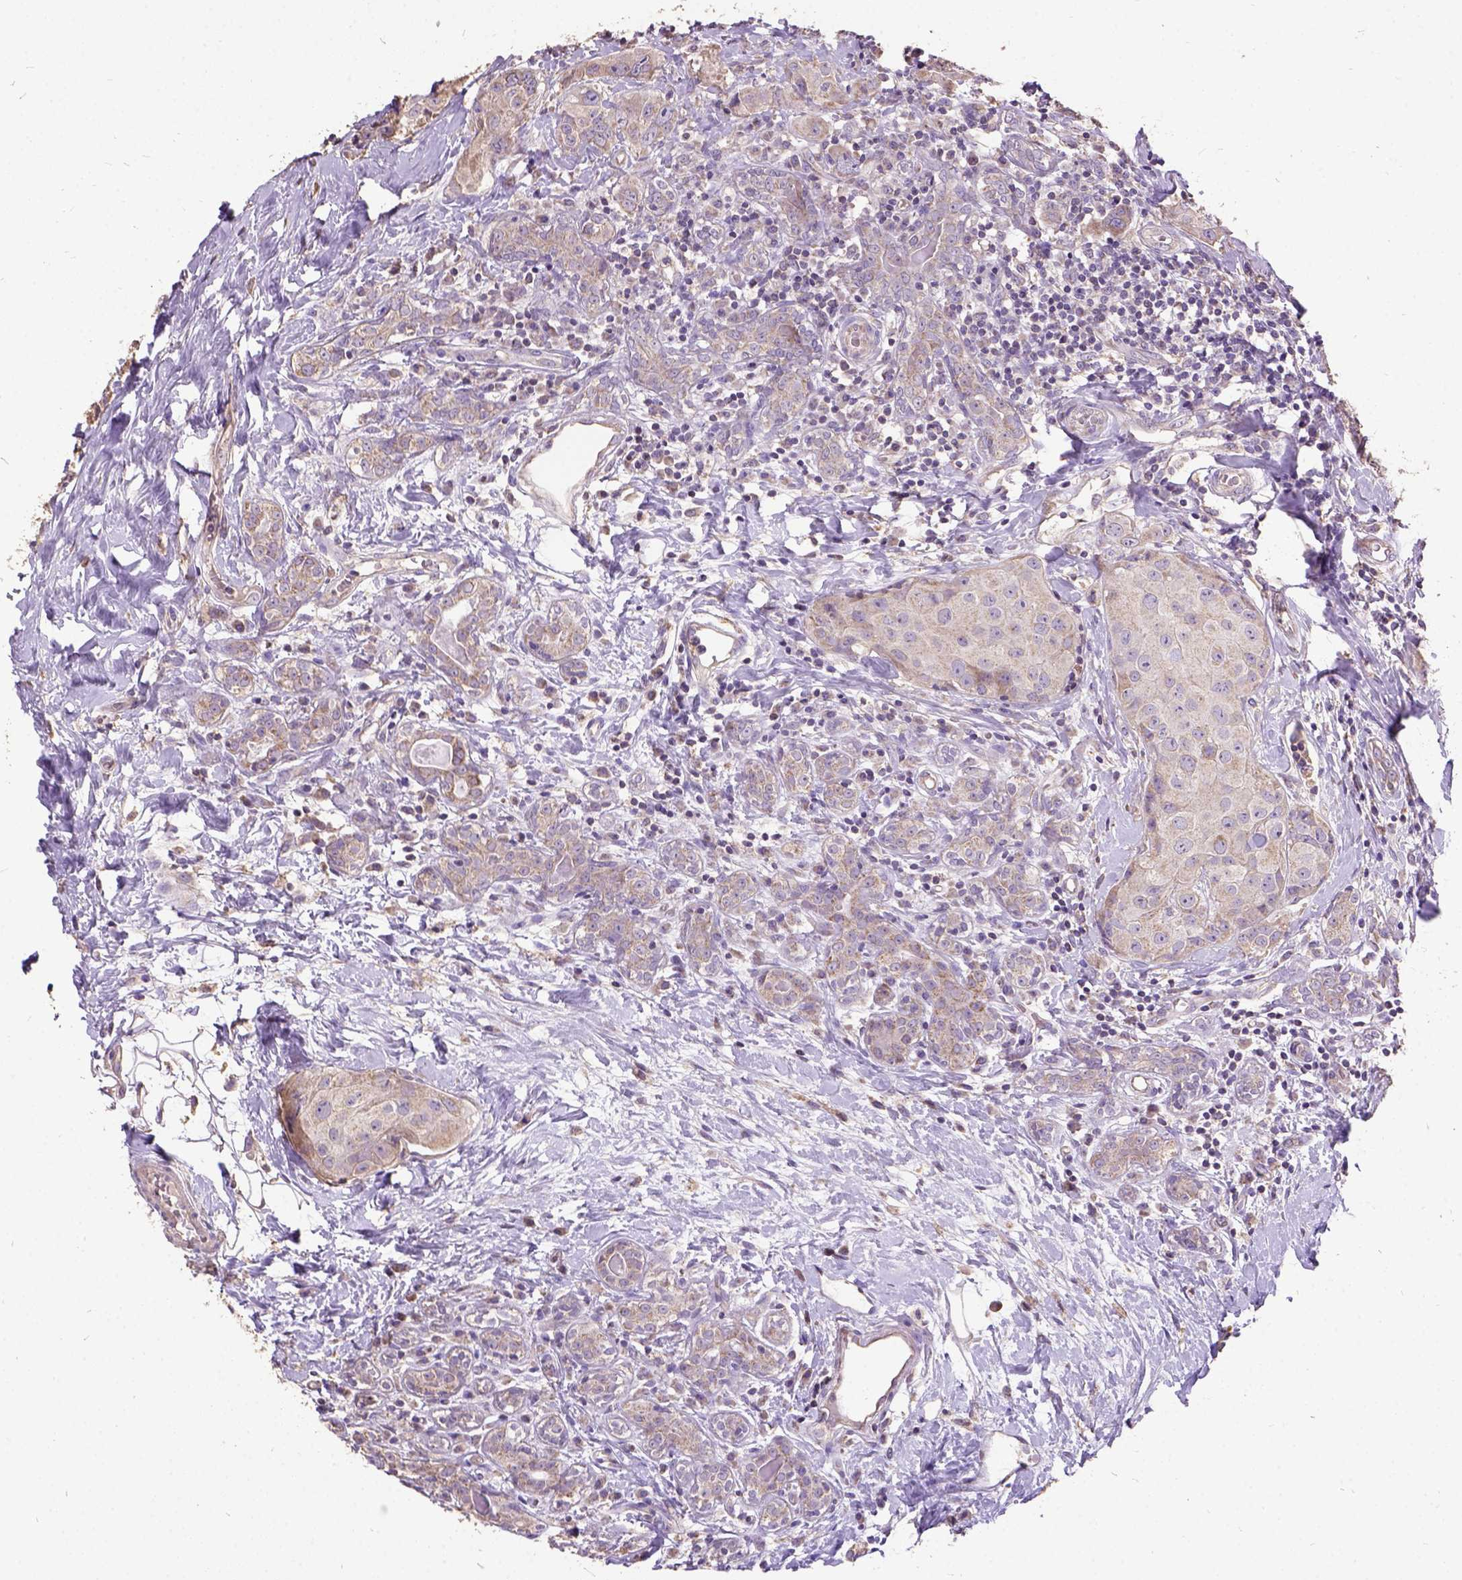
{"staining": {"intensity": "weak", "quantity": ">75%", "location": "cytoplasmic/membranous"}, "tissue": "breast cancer", "cell_type": "Tumor cells", "image_type": "cancer", "snomed": [{"axis": "morphology", "description": "Duct carcinoma"}, {"axis": "topography", "description": "Breast"}], "caption": "High-magnification brightfield microscopy of breast cancer (infiltrating ductal carcinoma) stained with DAB (3,3'-diaminobenzidine) (brown) and counterstained with hematoxylin (blue). tumor cells exhibit weak cytoplasmic/membranous expression is present in approximately>75% of cells.", "gene": "DQX1", "patient": {"sex": "female", "age": 43}}